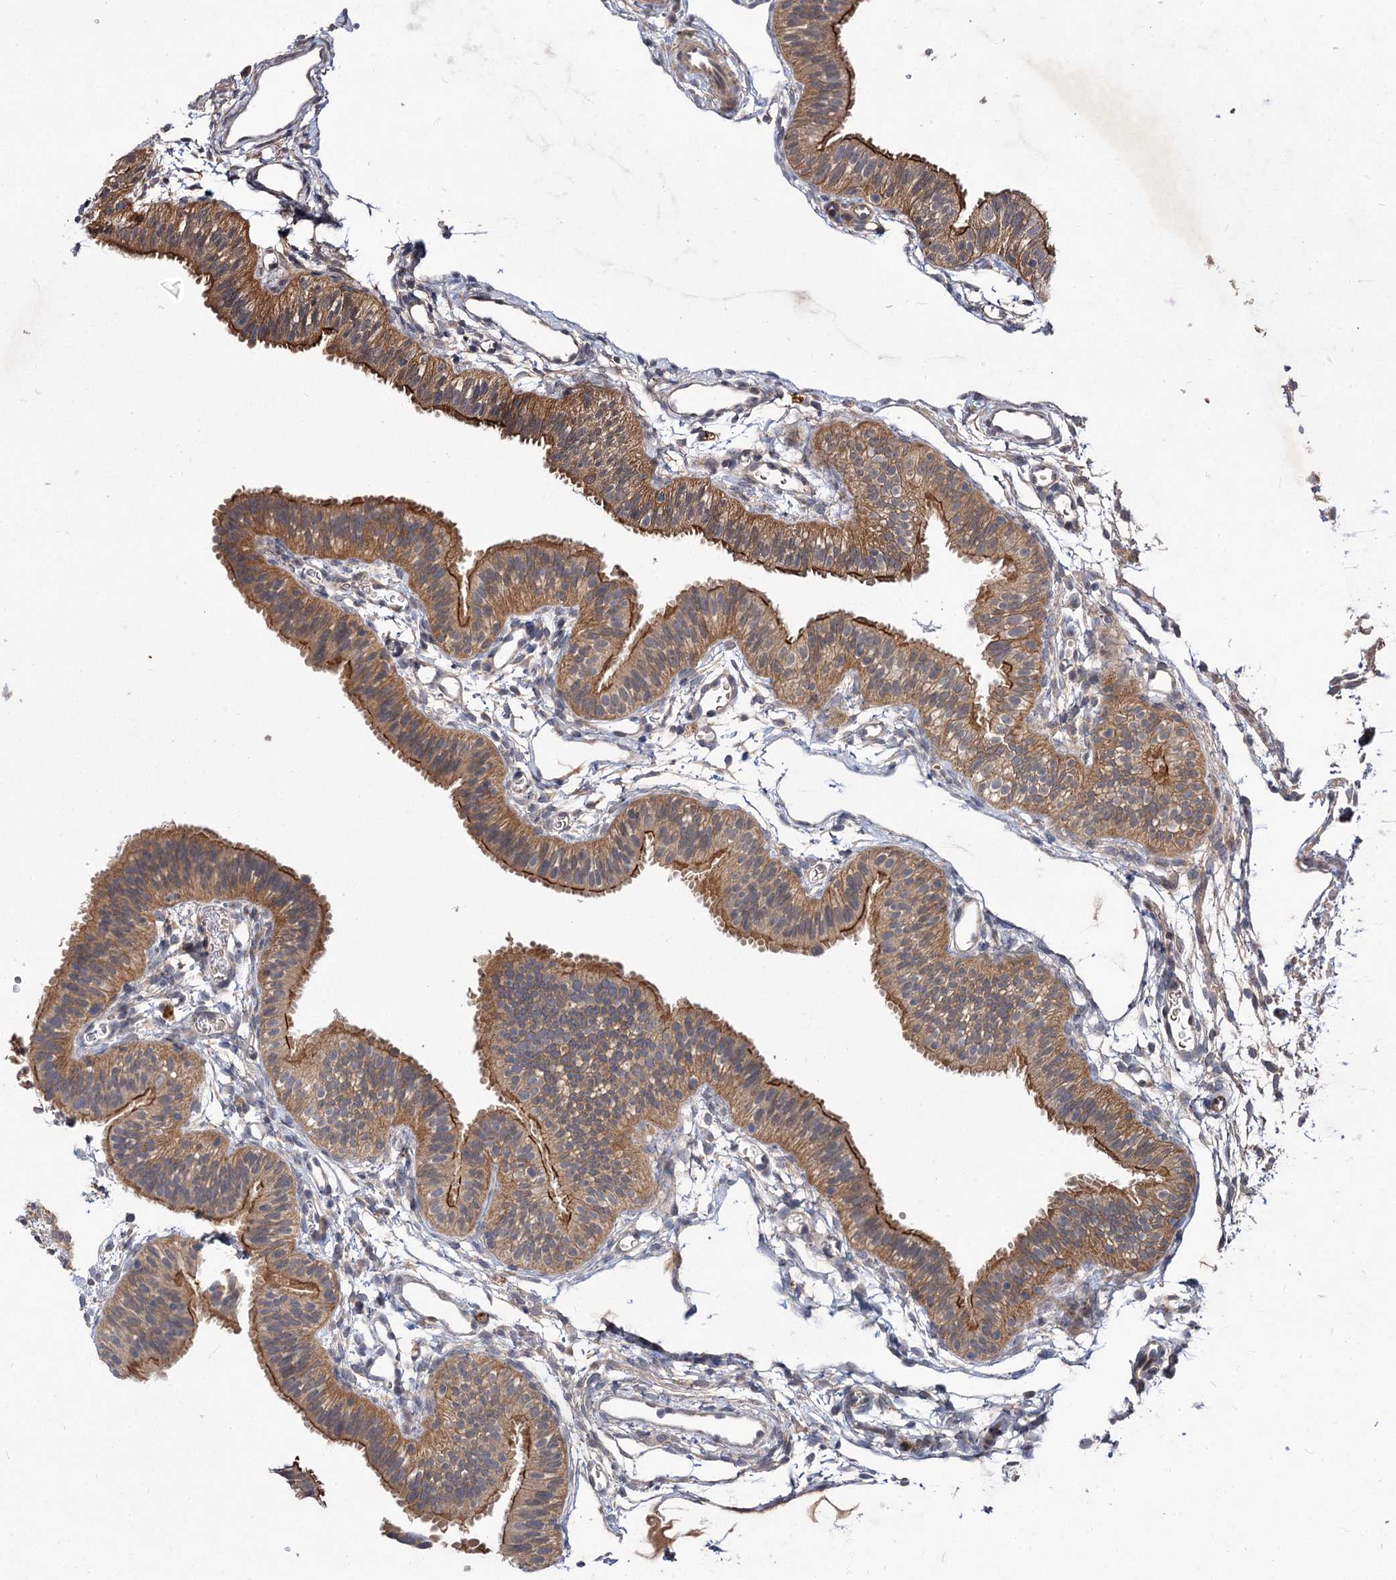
{"staining": {"intensity": "moderate", "quantity": ">75%", "location": "cytoplasmic/membranous"}, "tissue": "fallopian tube", "cell_type": "Glandular cells", "image_type": "normal", "snomed": [{"axis": "morphology", "description": "Normal tissue, NOS"}, {"axis": "topography", "description": "Fallopian tube"}], "caption": "A brown stain shows moderate cytoplasmic/membranous positivity of a protein in glandular cells of unremarkable human fallopian tube.", "gene": "FBXW8", "patient": {"sex": "female", "age": 35}}